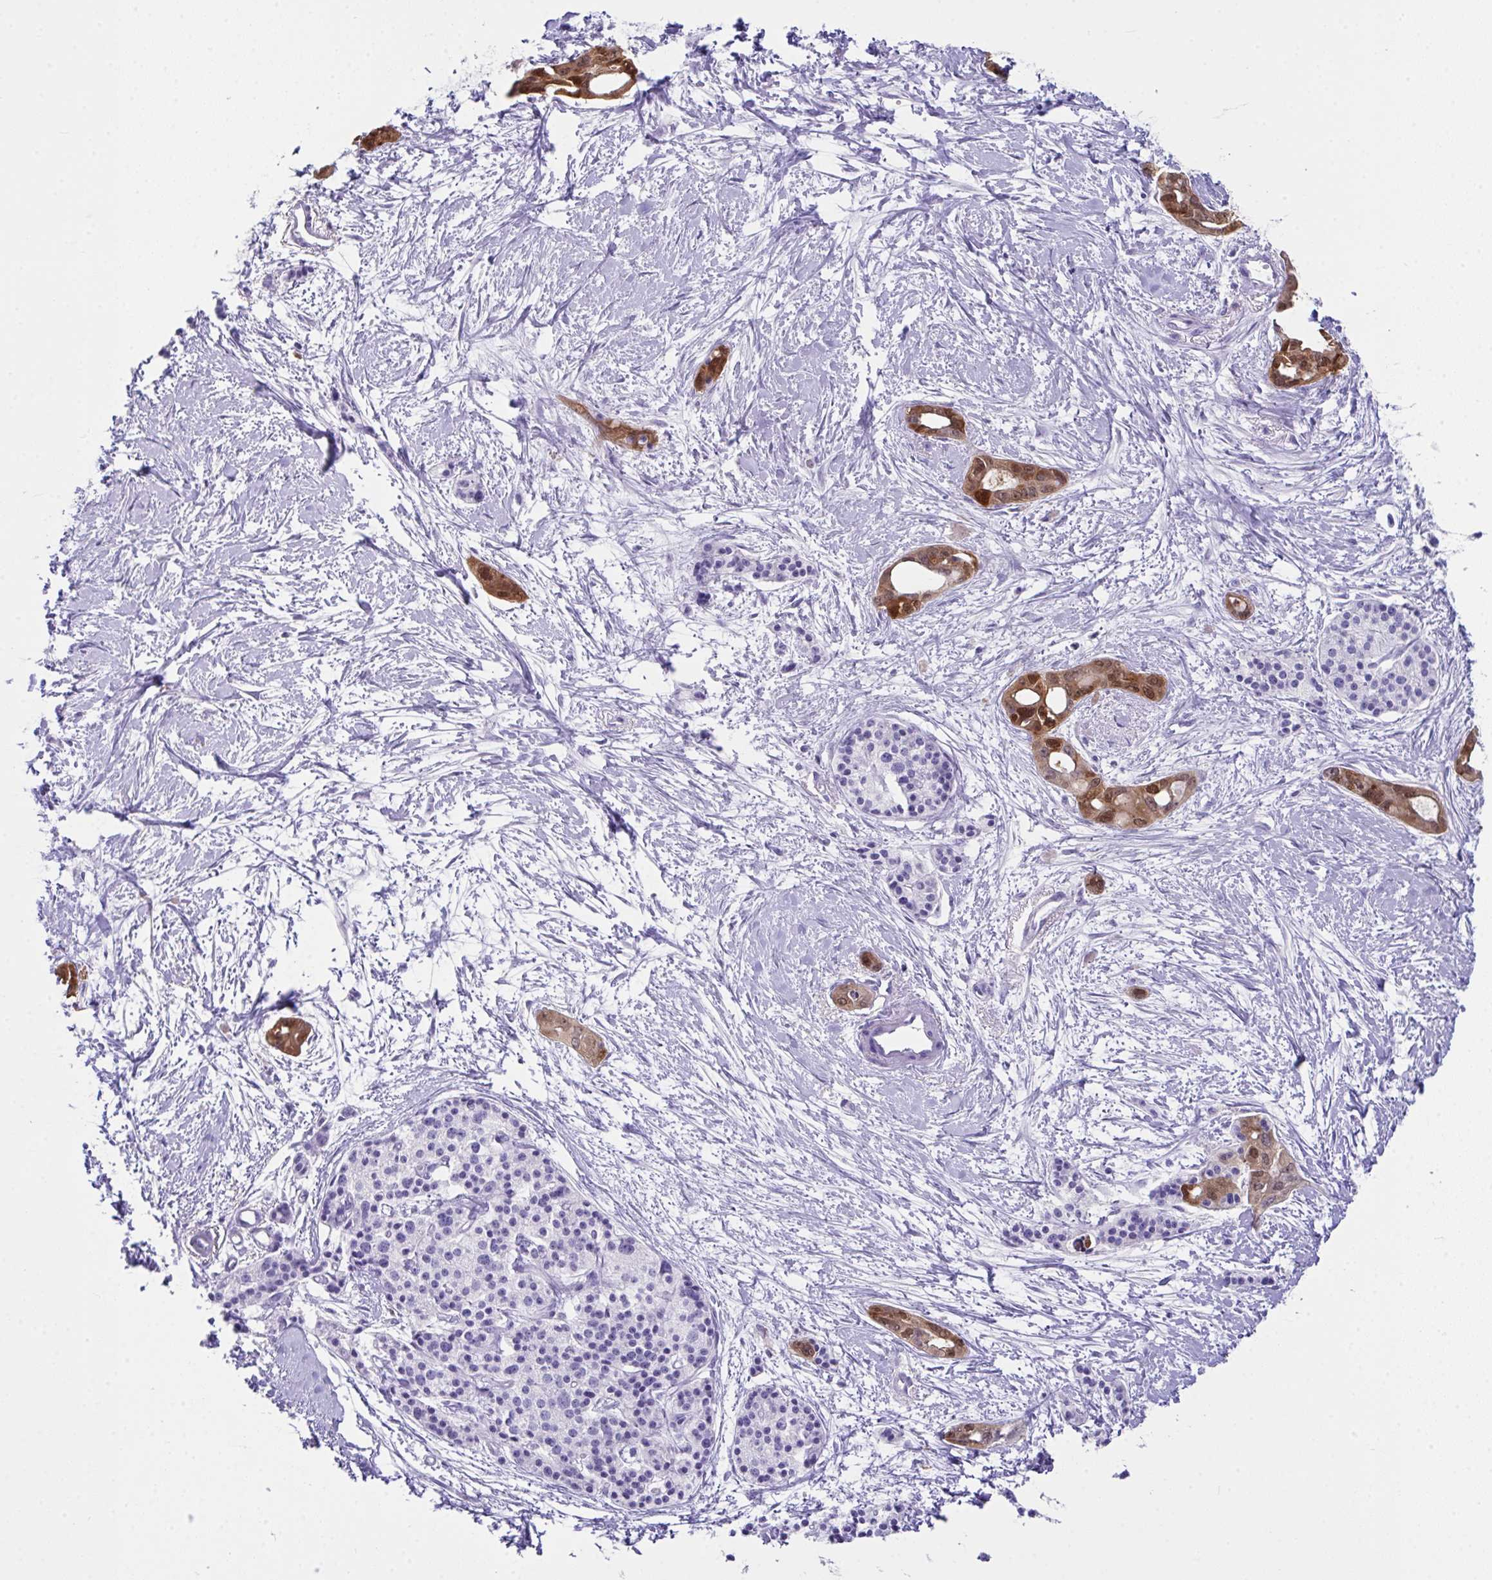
{"staining": {"intensity": "moderate", "quantity": ">75%", "location": "cytoplasmic/membranous,nuclear"}, "tissue": "pancreatic cancer", "cell_type": "Tumor cells", "image_type": "cancer", "snomed": [{"axis": "morphology", "description": "Adenocarcinoma, NOS"}, {"axis": "topography", "description": "Pancreas"}], "caption": "Protein expression analysis of human pancreatic adenocarcinoma reveals moderate cytoplasmic/membranous and nuclear staining in about >75% of tumor cells. The protein is stained brown, and the nuclei are stained in blue (DAB IHC with brightfield microscopy, high magnification).", "gene": "LGALS4", "patient": {"sex": "female", "age": 50}}